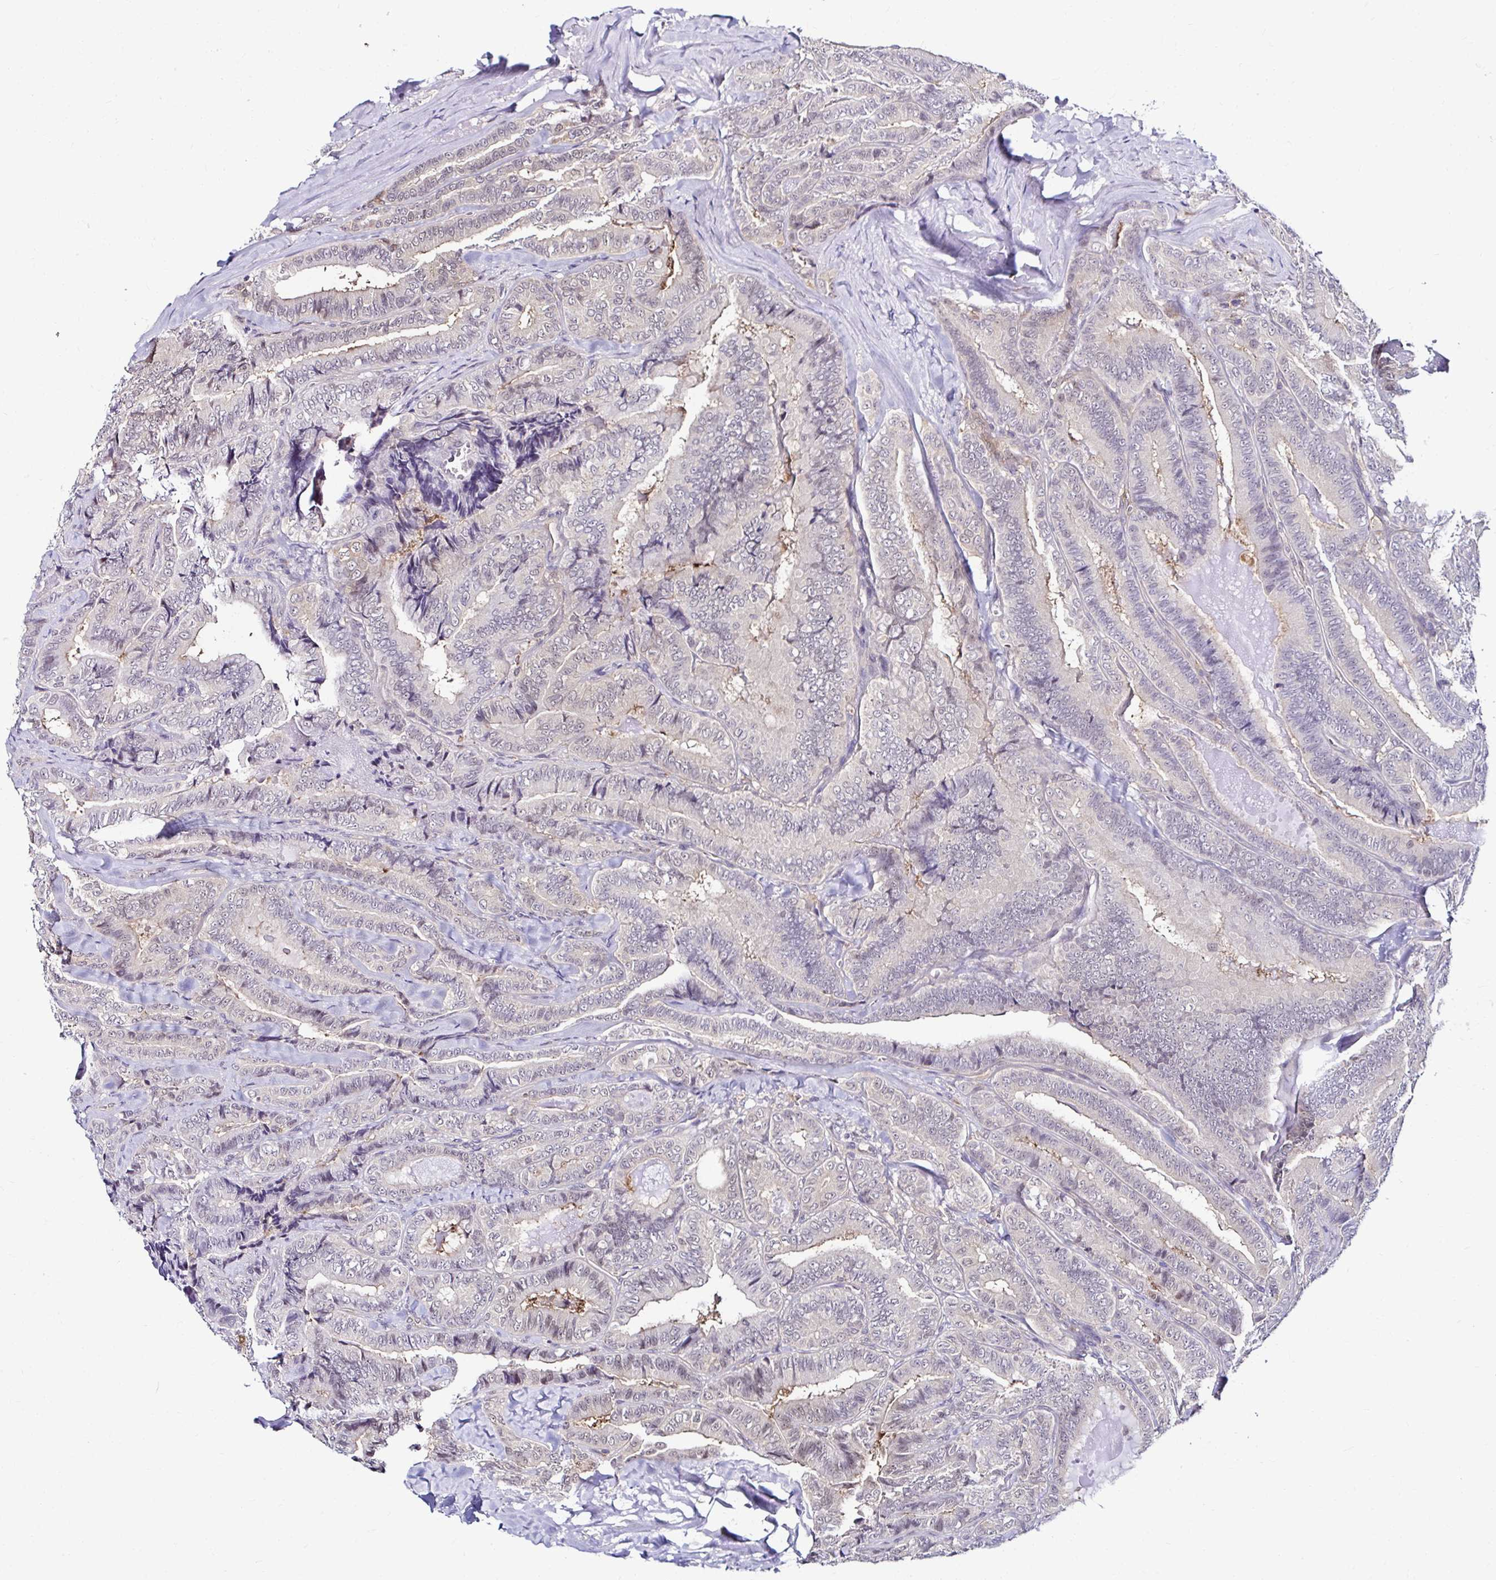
{"staining": {"intensity": "weak", "quantity": "25%-75%", "location": "nuclear"}, "tissue": "thyroid cancer", "cell_type": "Tumor cells", "image_type": "cancer", "snomed": [{"axis": "morphology", "description": "Papillary adenocarcinoma, NOS"}, {"axis": "topography", "description": "Thyroid gland"}], "caption": "Tumor cells display low levels of weak nuclear expression in about 25%-75% of cells in human papillary adenocarcinoma (thyroid).", "gene": "PSMD3", "patient": {"sex": "male", "age": 61}}